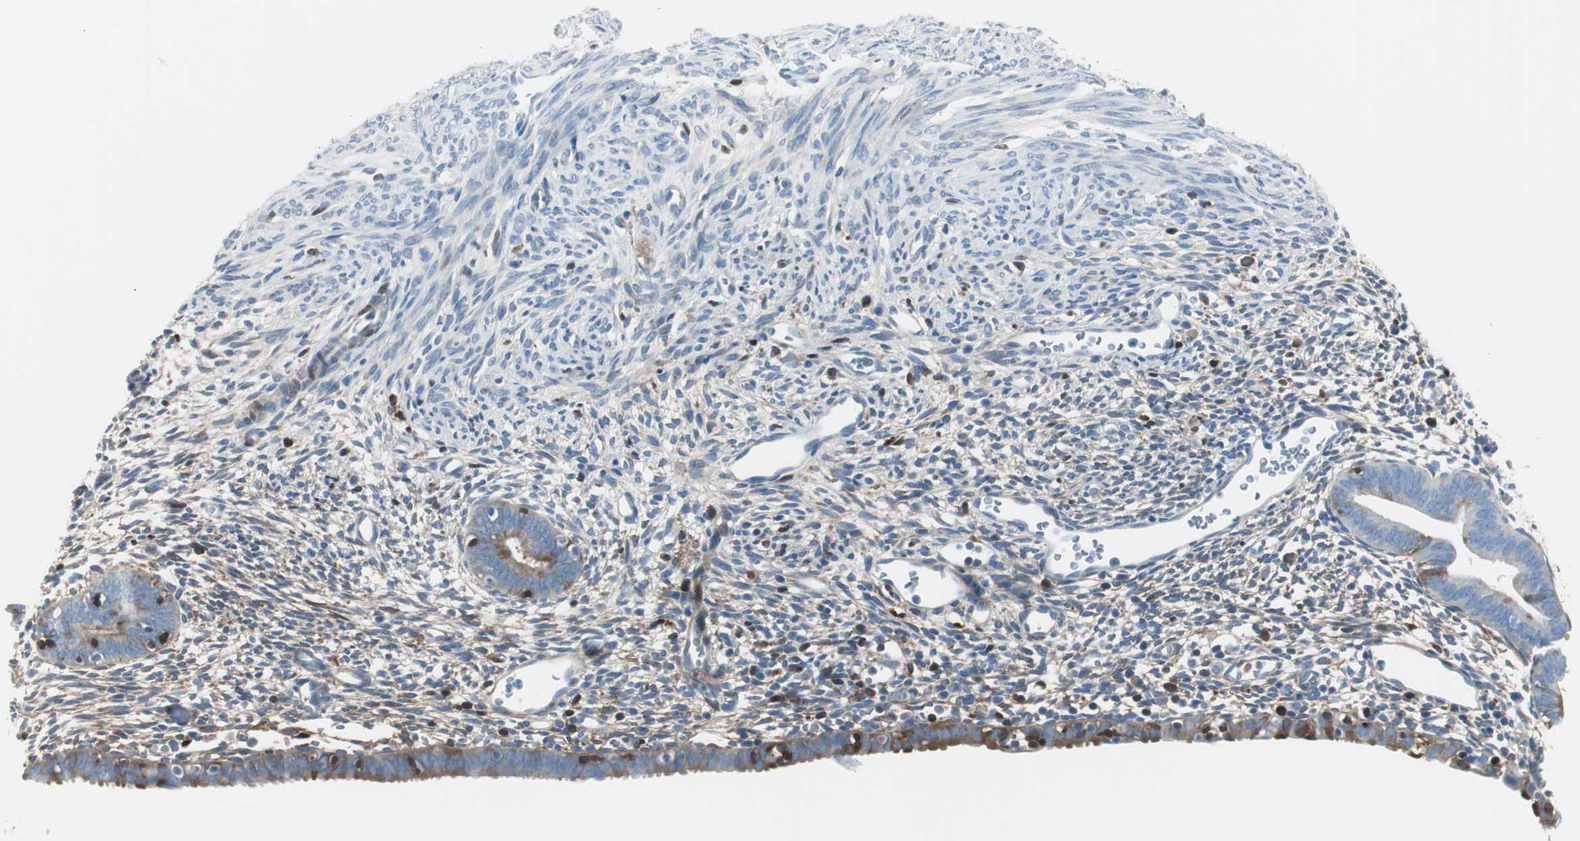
{"staining": {"intensity": "moderate", "quantity": "<25%", "location": "cytoplasmic/membranous"}, "tissue": "endometrium", "cell_type": "Cells in endometrial stroma", "image_type": "normal", "snomed": [{"axis": "morphology", "description": "Normal tissue, NOS"}, {"axis": "morphology", "description": "Atrophy, NOS"}, {"axis": "topography", "description": "Uterus"}, {"axis": "topography", "description": "Endometrium"}], "caption": "Protein expression analysis of unremarkable endometrium exhibits moderate cytoplasmic/membranous expression in approximately <25% of cells in endometrial stroma. The staining was performed using DAB (3,3'-diaminobenzidine), with brown indicating positive protein expression. Nuclei are stained blue with hematoxylin.", "gene": "SERPINF1", "patient": {"sex": "female", "age": 68}}